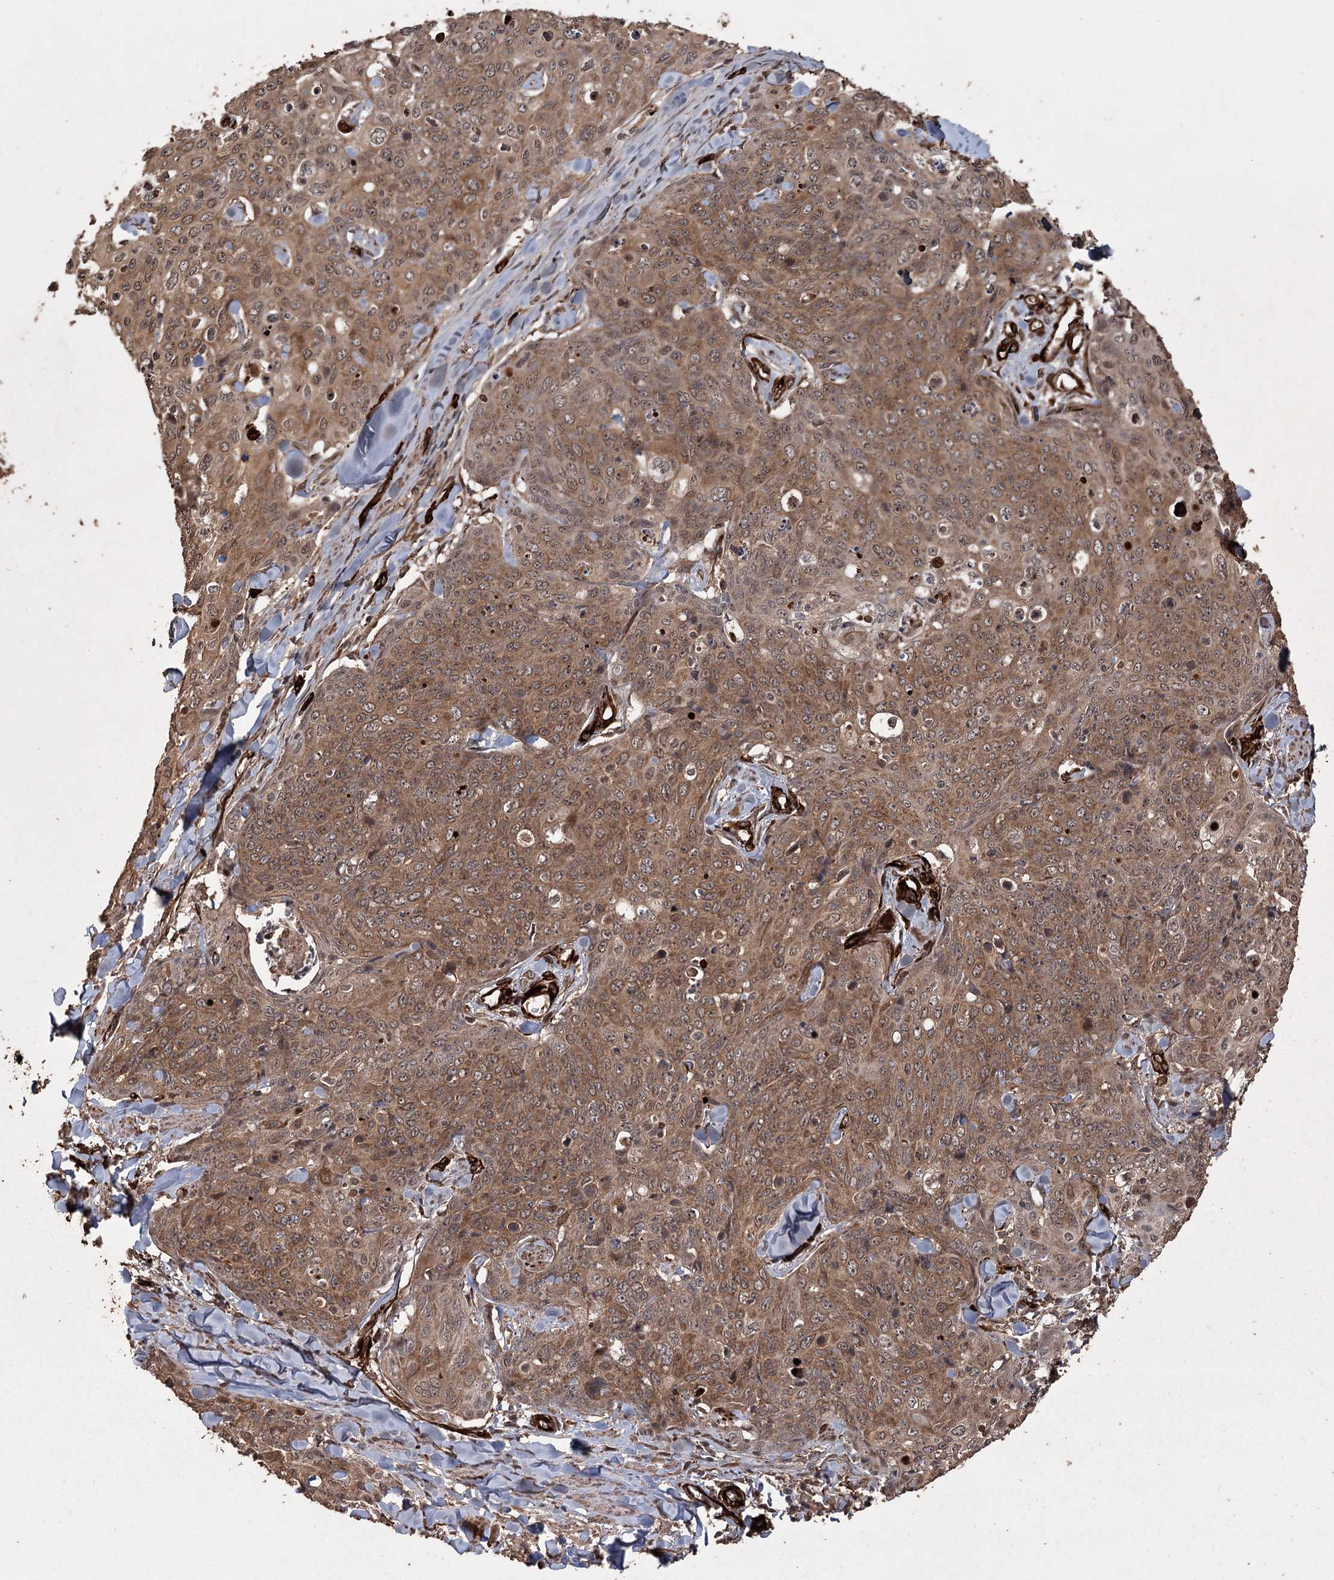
{"staining": {"intensity": "moderate", "quantity": ">75%", "location": "cytoplasmic/membranous"}, "tissue": "skin cancer", "cell_type": "Tumor cells", "image_type": "cancer", "snomed": [{"axis": "morphology", "description": "Squamous cell carcinoma, NOS"}, {"axis": "topography", "description": "Skin"}, {"axis": "topography", "description": "Vulva"}], "caption": "Brown immunohistochemical staining in skin squamous cell carcinoma reveals moderate cytoplasmic/membranous staining in about >75% of tumor cells.", "gene": "RPAP3", "patient": {"sex": "female", "age": 85}}